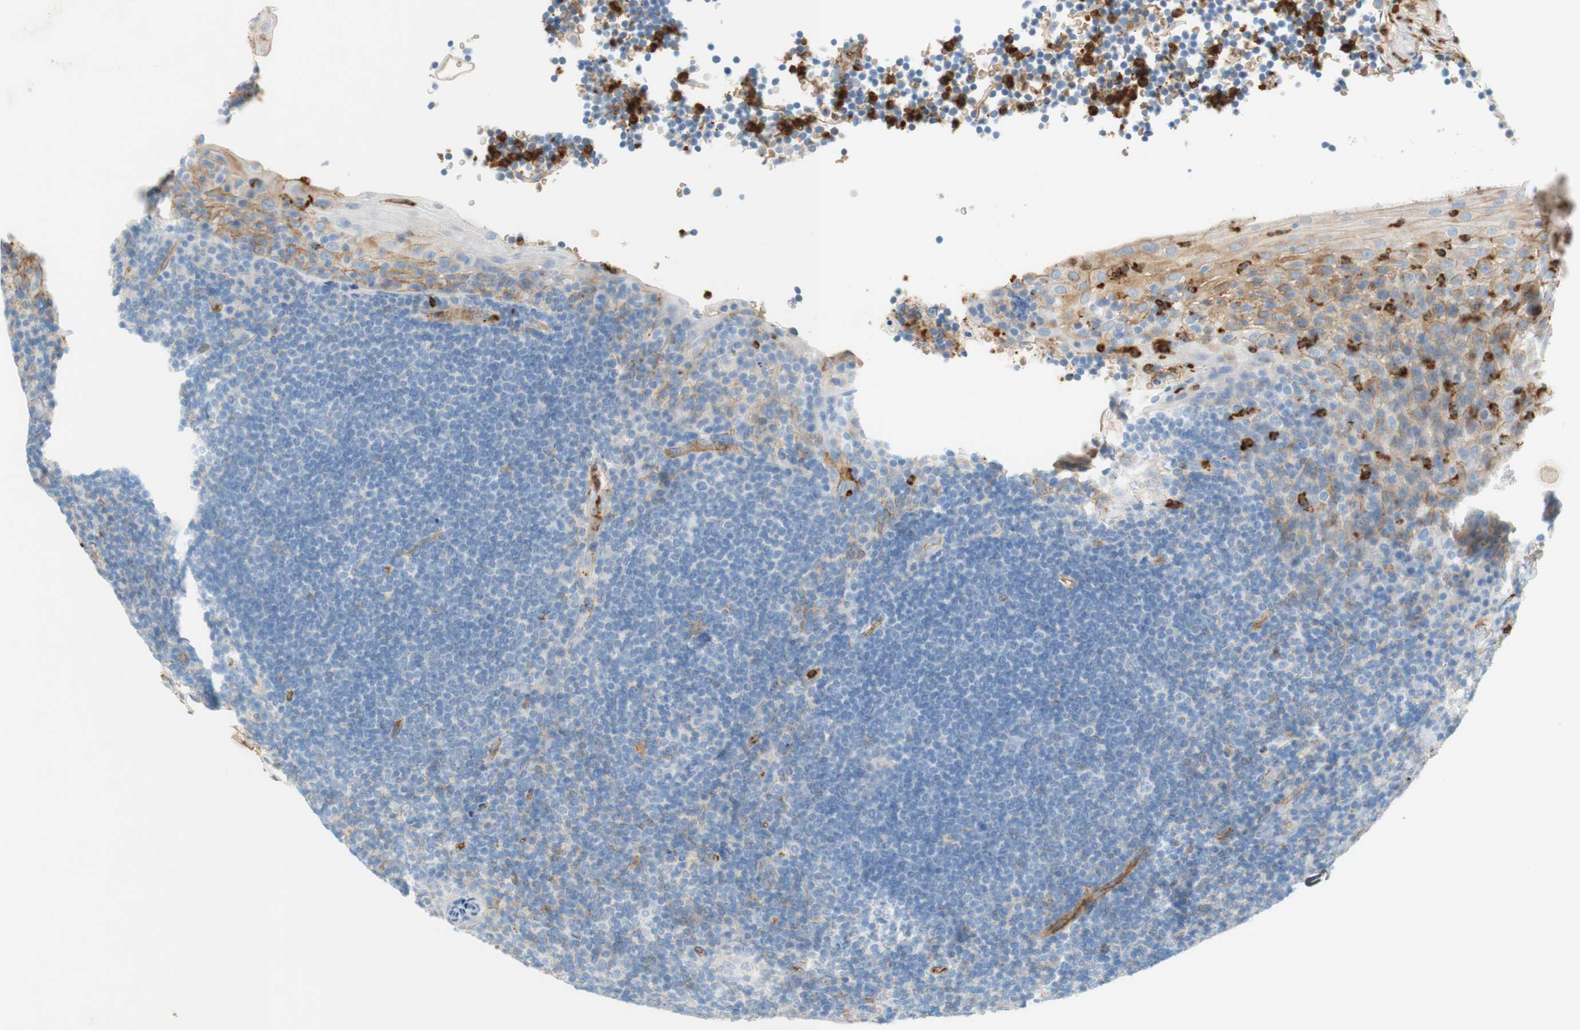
{"staining": {"intensity": "weak", "quantity": "<25%", "location": "cytoplasmic/membranous"}, "tissue": "tonsil", "cell_type": "Germinal center cells", "image_type": "normal", "snomed": [{"axis": "morphology", "description": "Normal tissue, NOS"}, {"axis": "topography", "description": "Tonsil"}], "caption": "This is an IHC micrograph of benign human tonsil. There is no expression in germinal center cells.", "gene": "STOM", "patient": {"sex": "male", "age": 37}}